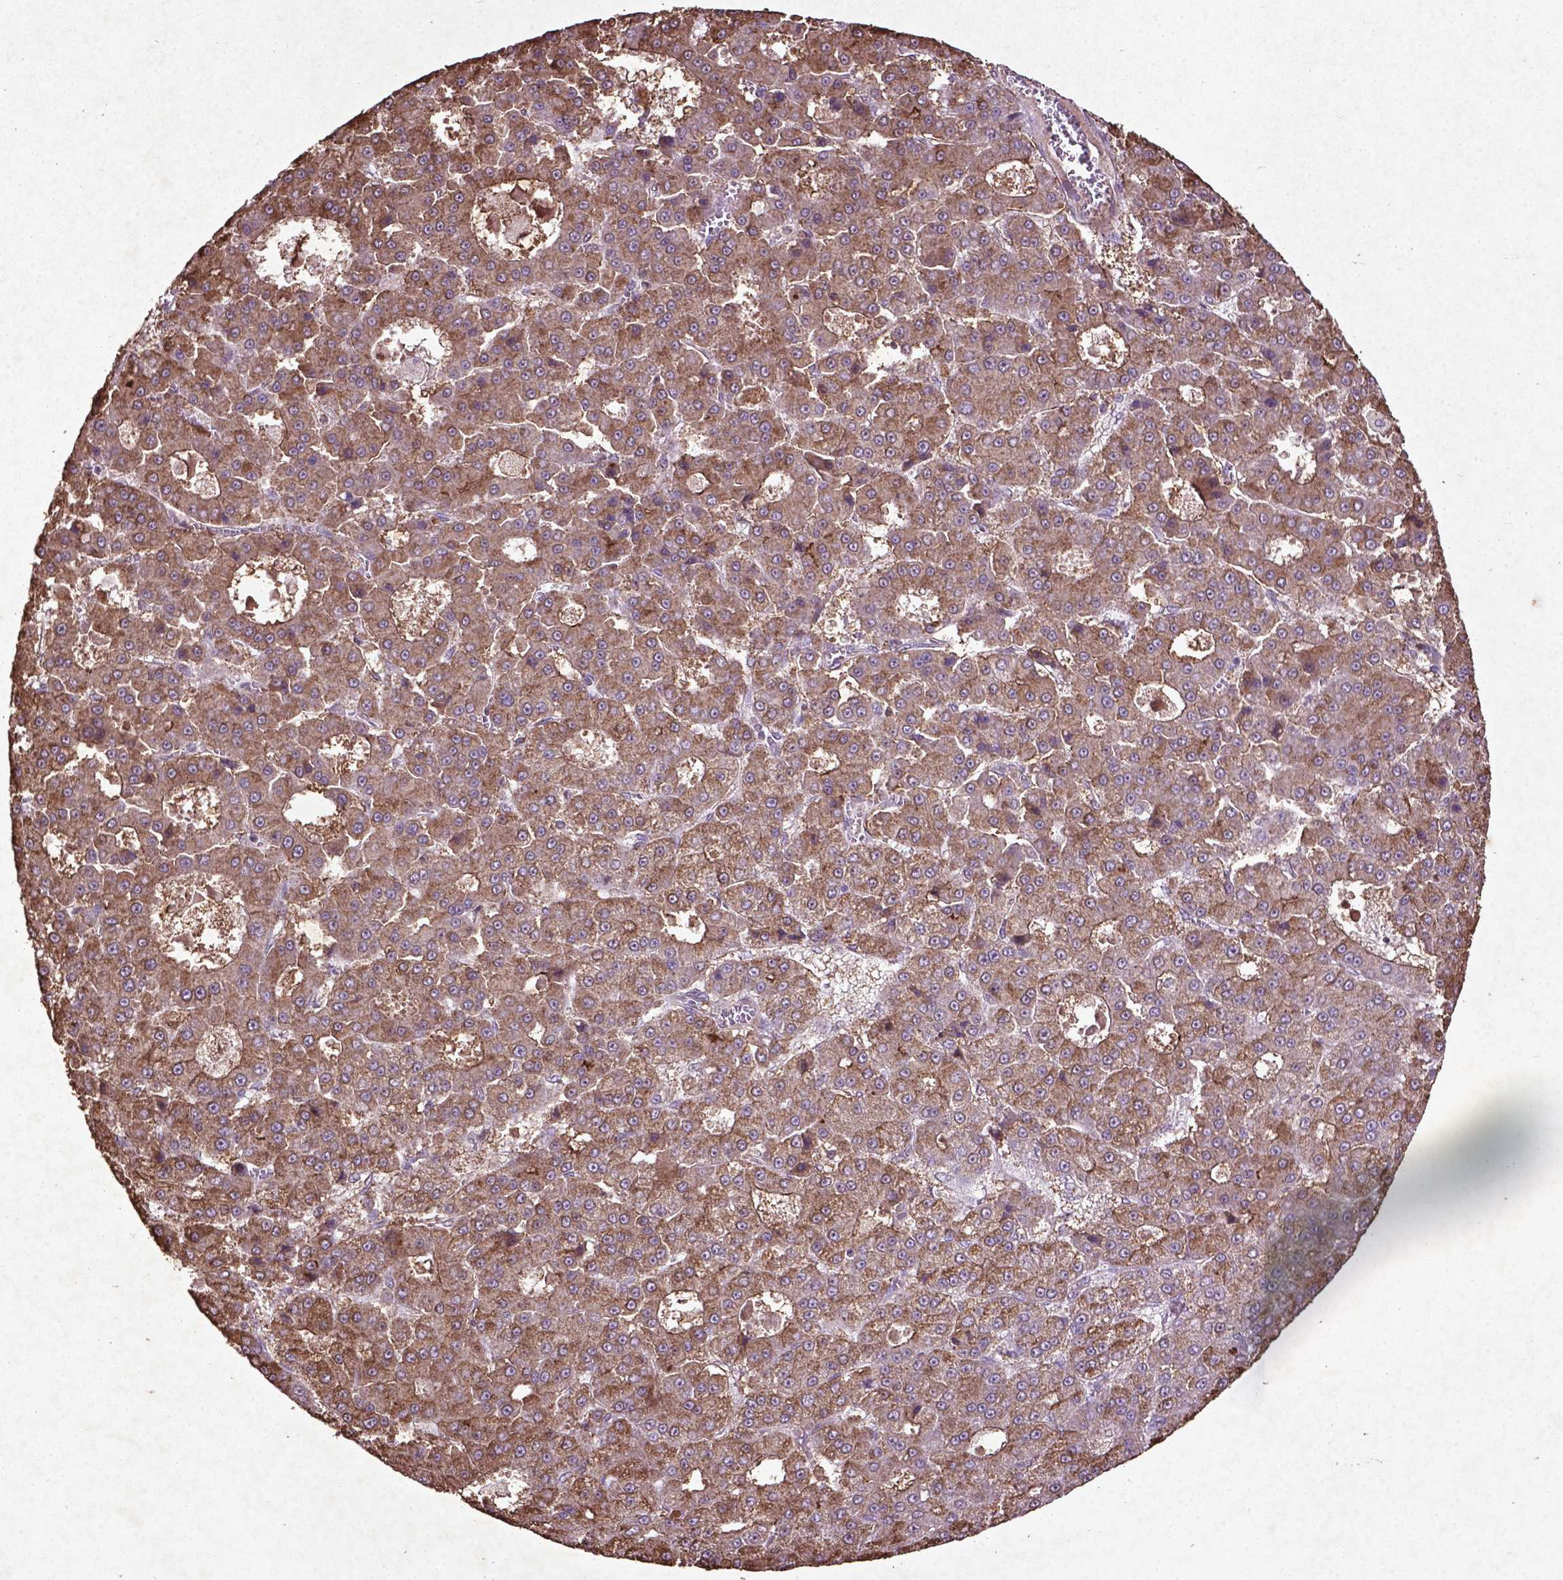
{"staining": {"intensity": "moderate", "quantity": ">75%", "location": "cytoplasmic/membranous"}, "tissue": "liver cancer", "cell_type": "Tumor cells", "image_type": "cancer", "snomed": [{"axis": "morphology", "description": "Carcinoma, Hepatocellular, NOS"}, {"axis": "topography", "description": "Liver"}], "caption": "Liver hepatocellular carcinoma was stained to show a protein in brown. There is medium levels of moderate cytoplasmic/membranous positivity in about >75% of tumor cells. (brown staining indicates protein expression, while blue staining denotes nuclei).", "gene": "MTOR", "patient": {"sex": "male", "age": 70}}